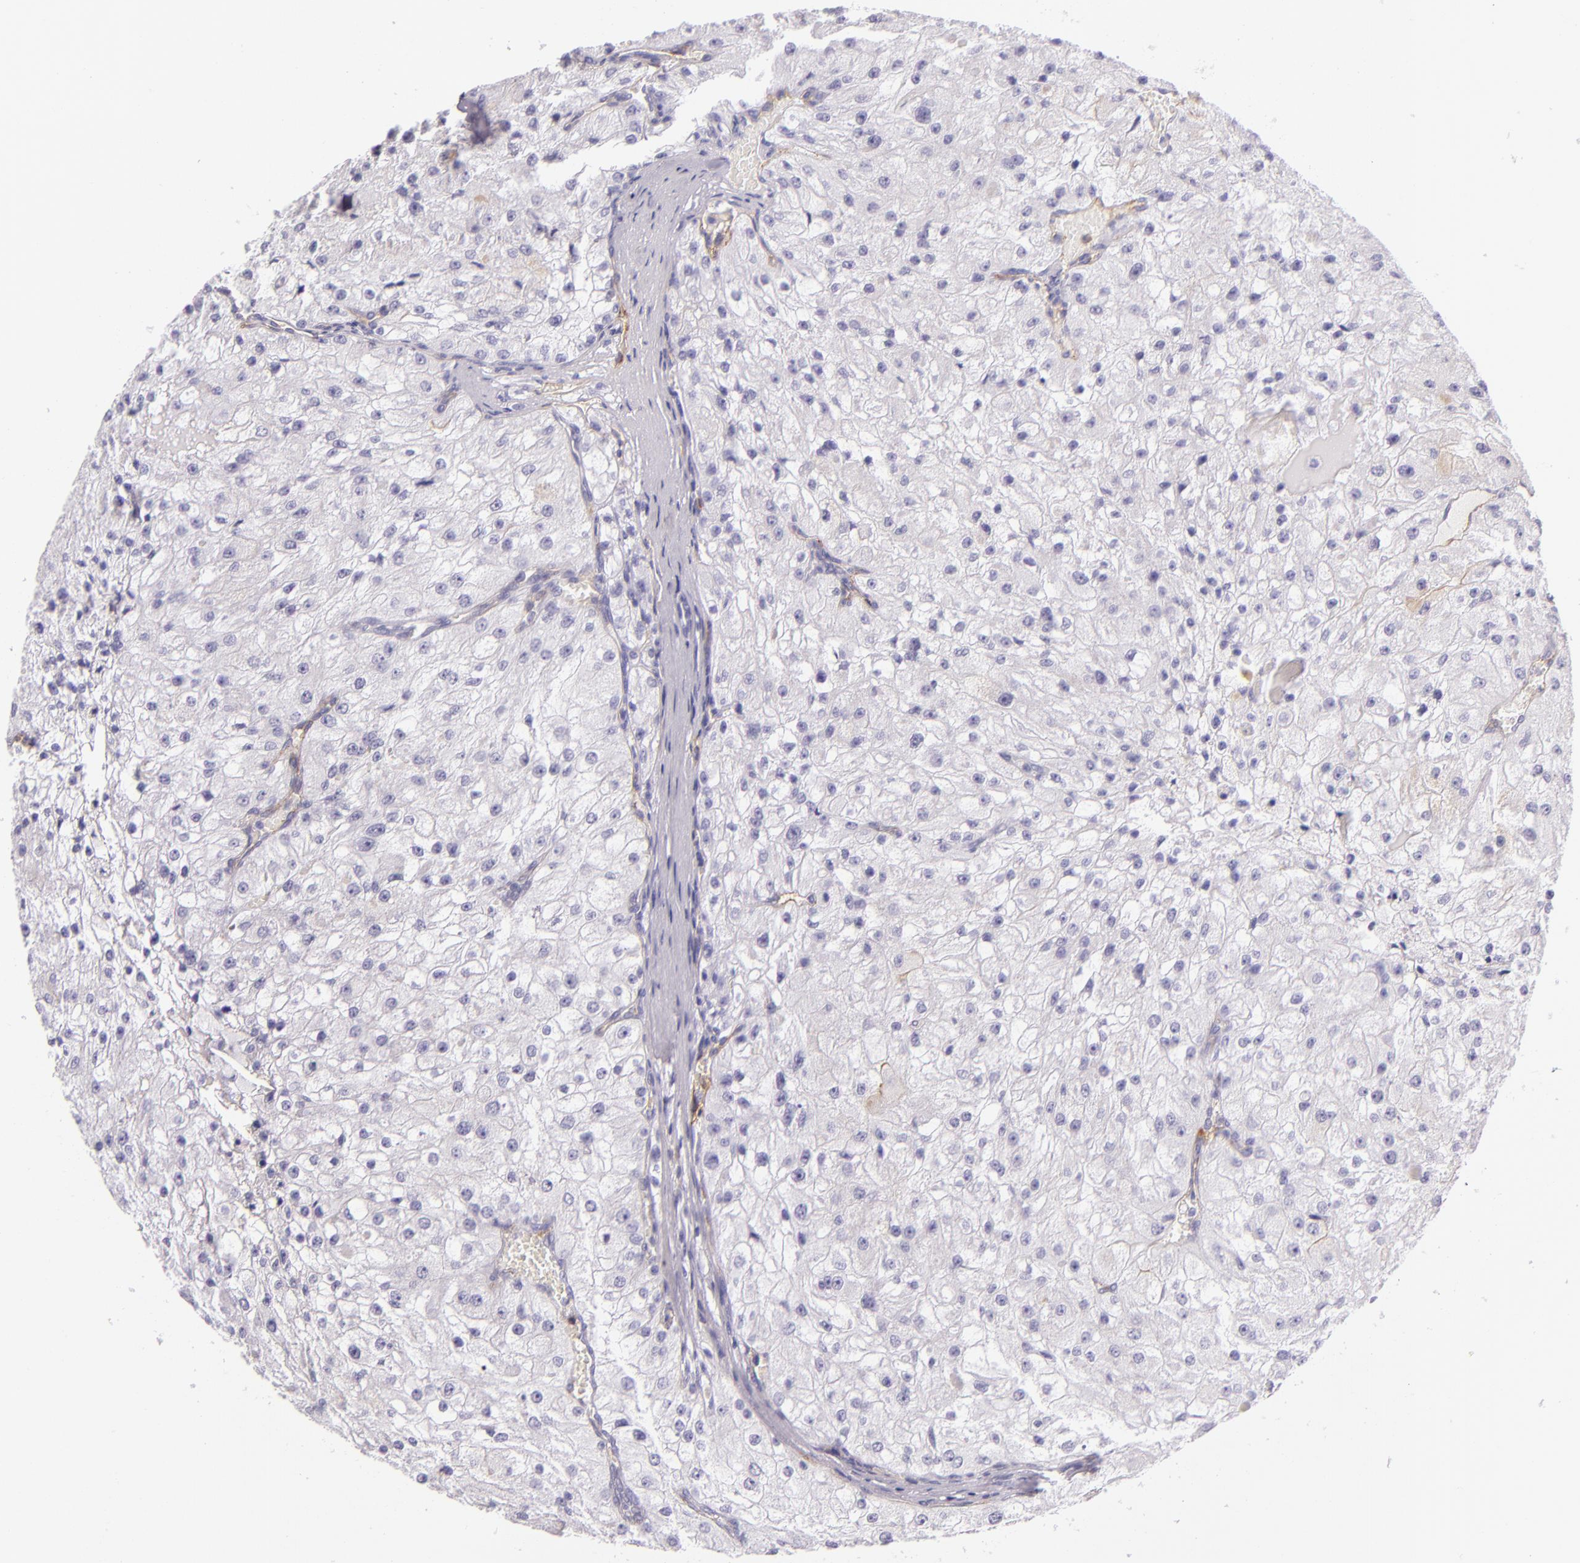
{"staining": {"intensity": "negative", "quantity": "none", "location": "none"}, "tissue": "renal cancer", "cell_type": "Tumor cells", "image_type": "cancer", "snomed": [{"axis": "morphology", "description": "Adenocarcinoma, NOS"}, {"axis": "topography", "description": "Kidney"}], "caption": "Tumor cells show no significant protein positivity in renal adenocarcinoma. (Brightfield microscopy of DAB (3,3'-diaminobenzidine) immunohistochemistry at high magnification).", "gene": "CEACAM1", "patient": {"sex": "female", "age": 74}}